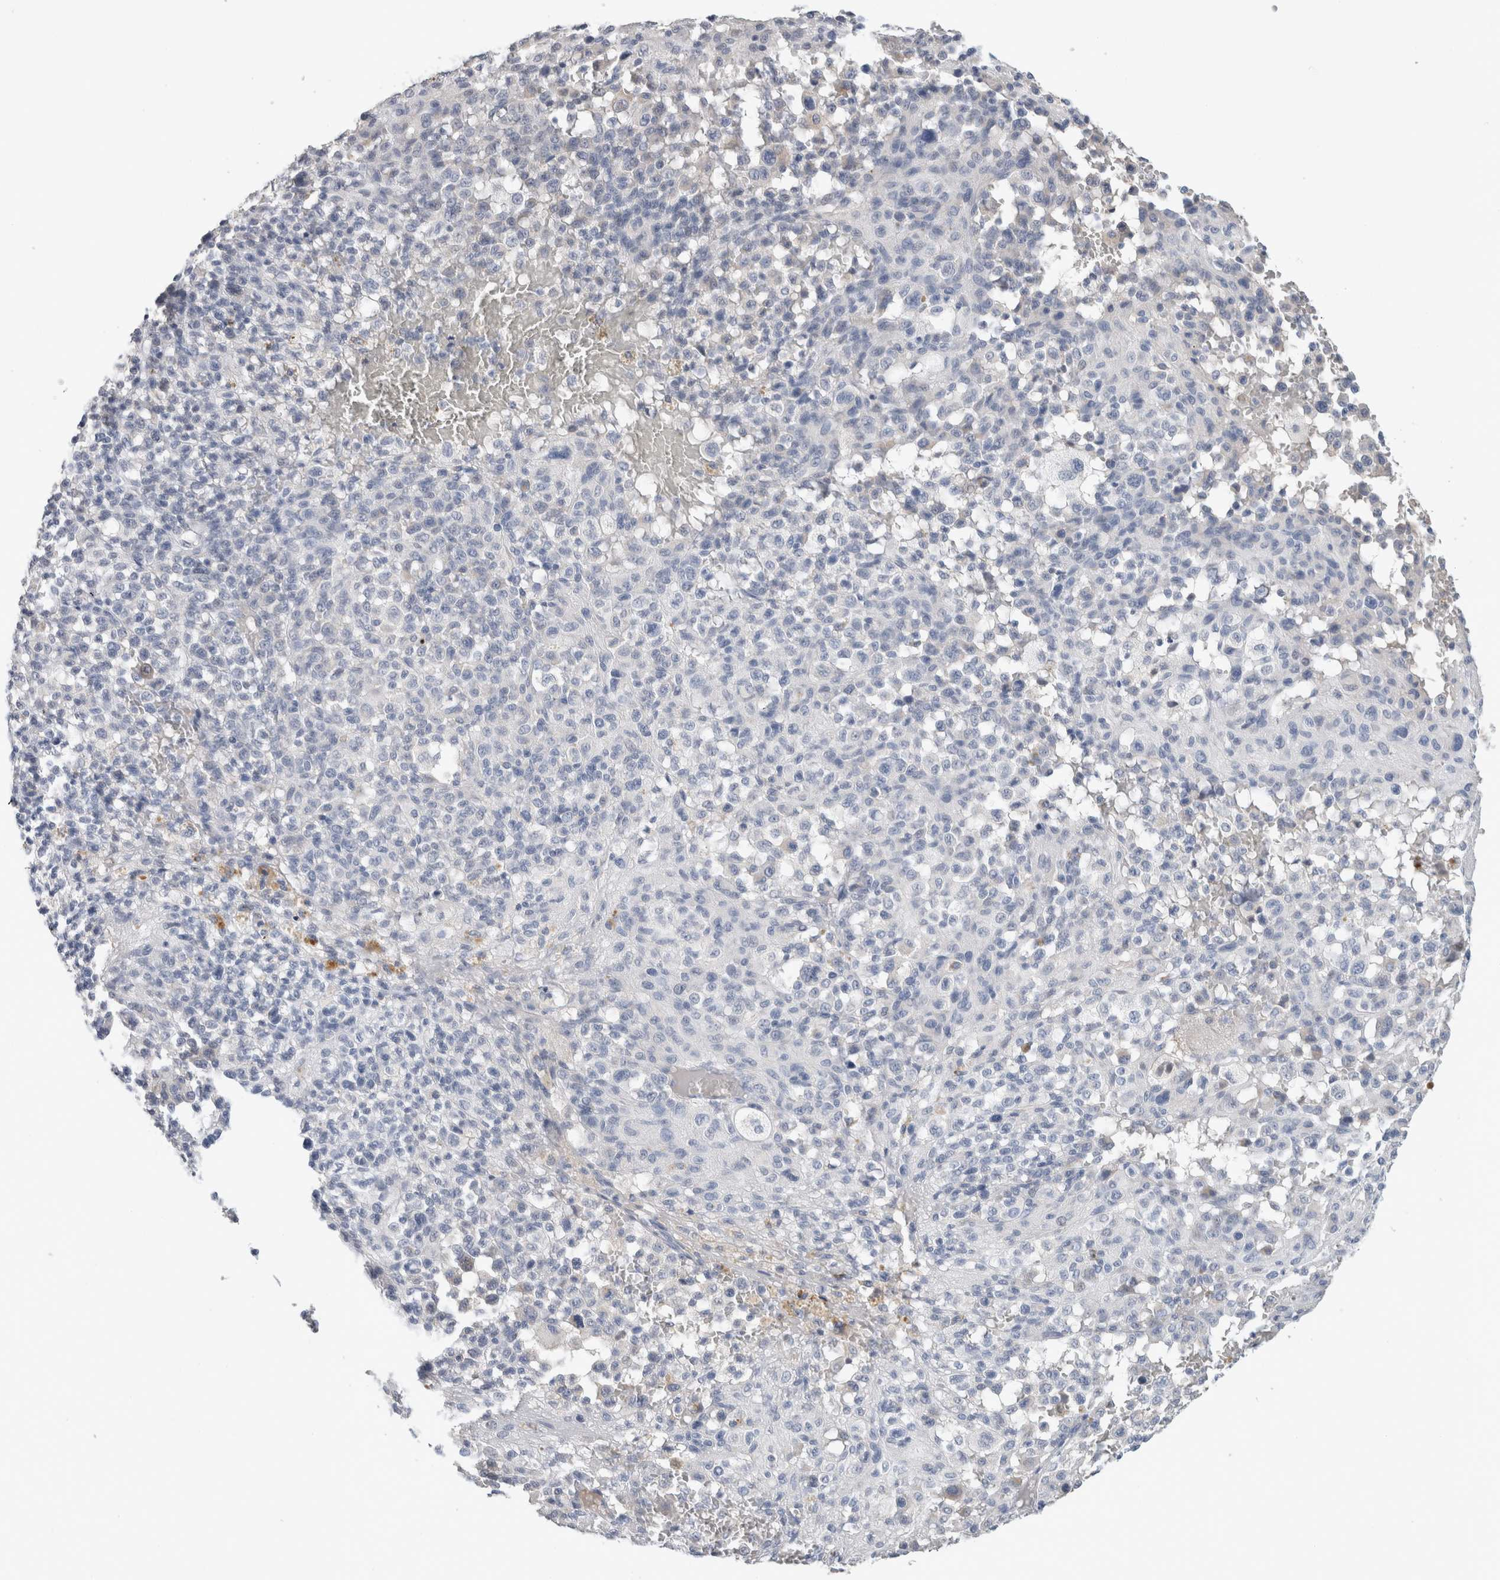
{"staining": {"intensity": "negative", "quantity": "none", "location": "none"}, "tissue": "melanoma", "cell_type": "Tumor cells", "image_type": "cancer", "snomed": [{"axis": "morphology", "description": "Malignant melanoma, Metastatic site"}, {"axis": "topography", "description": "Skin"}], "caption": "Melanoma was stained to show a protein in brown. There is no significant expression in tumor cells.", "gene": "SCGB1A1", "patient": {"sex": "female", "age": 74}}